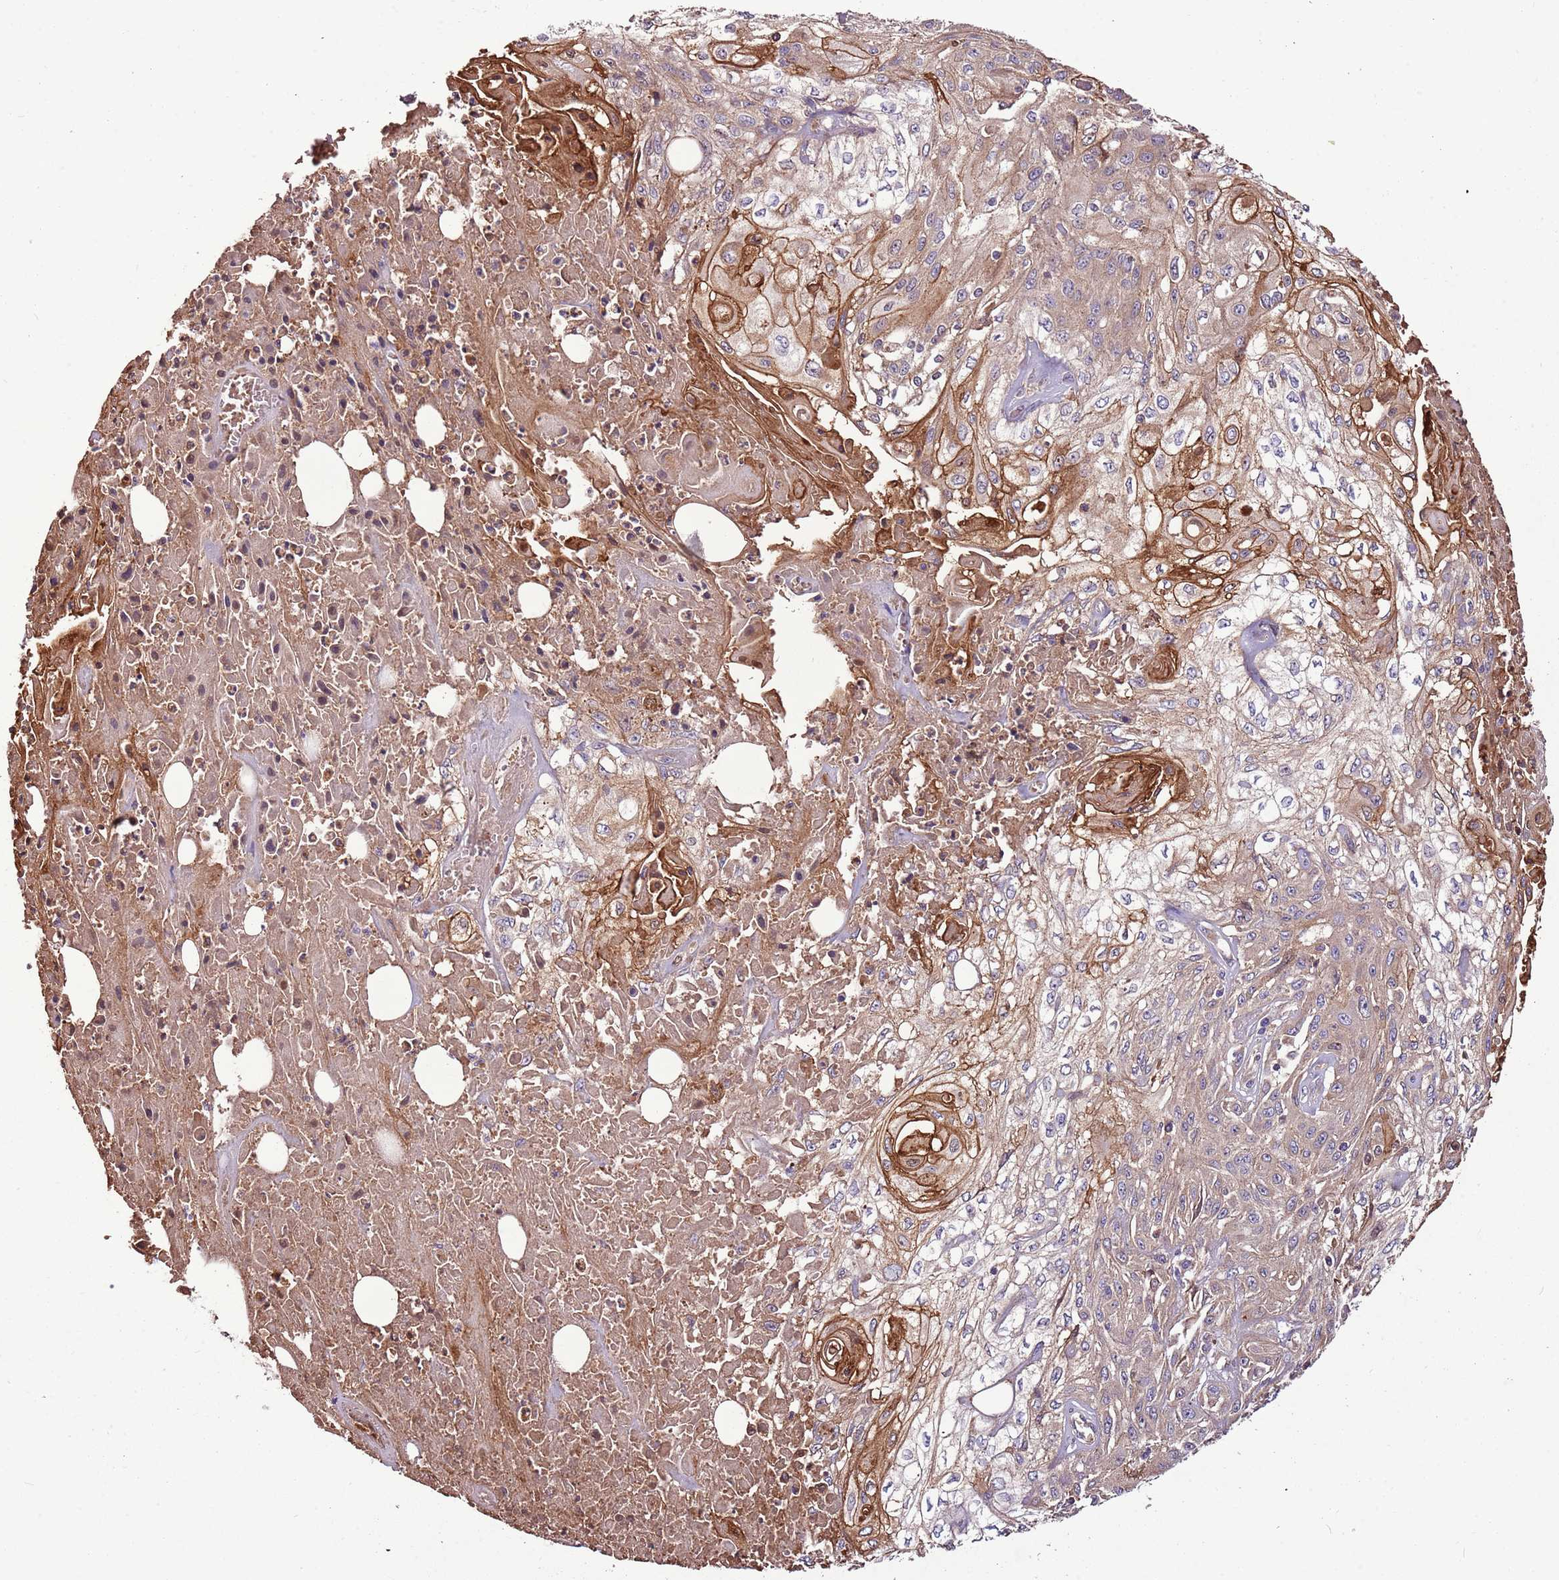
{"staining": {"intensity": "weak", "quantity": "<25%", "location": "cytoplasmic/membranous"}, "tissue": "skin cancer", "cell_type": "Tumor cells", "image_type": "cancer", "snomed": [{"axis": "morphology", "description": "Squamous cell carcinoma, NOS"}, {"axis": "morphology", "description": "Squamous cell carcinoma, metastatic, NOS"}, {"axis": "topography", "description": "Skin"}, {"axis": "topography", "description": "Lymph node"}], "caption": "This is an IHC histopathology image of skin cancer. There is no positivity in tumor cells.", "gene": "DENR", "patient": {"sex": "male", "age": 75}}